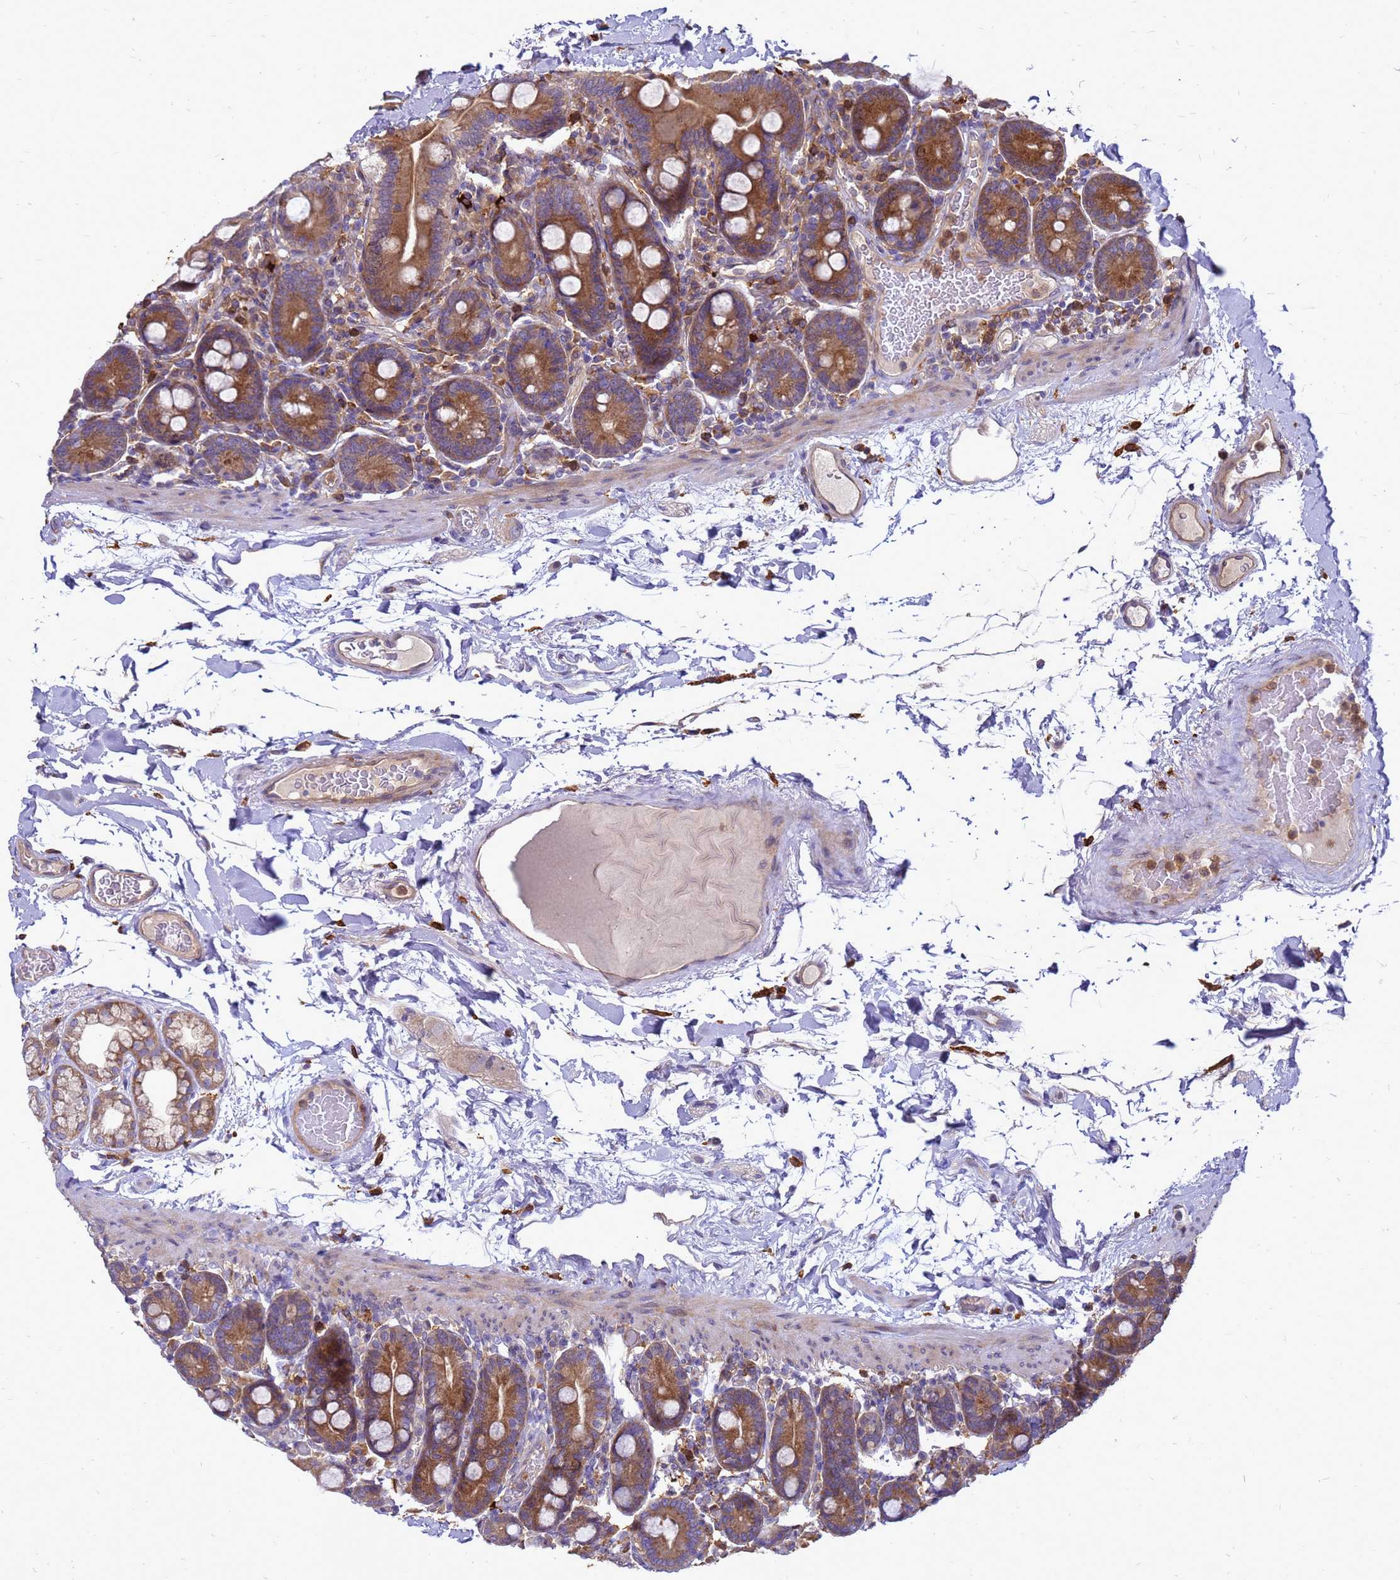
{"staining": {"intensity": "moderate", "quantity": ">75%", "location": "cytoplasmic/membranous"}, "tissue": "duodenum", "cell_type": "Glandular cells", "image_type": "normal", "snomed": [{"axis": "morphology", "description": "Normal tissue, NOS"}, {"axis": "topography", "description": "Duodenum"}], "caption": "Duodenum stained with immunohistochemistry displays moderate cytoplasmic/membranous positivity in about >75% of glandular cells. The staining was performed using DAB (3,3'-diaminobenzidine) to visualize the protein expression in brown, while the nuclei were stained in blue with hematoxylin (Magnification: 20x).", "gene": "RNF215", "patient": {"sex": "male", "age": 55}}